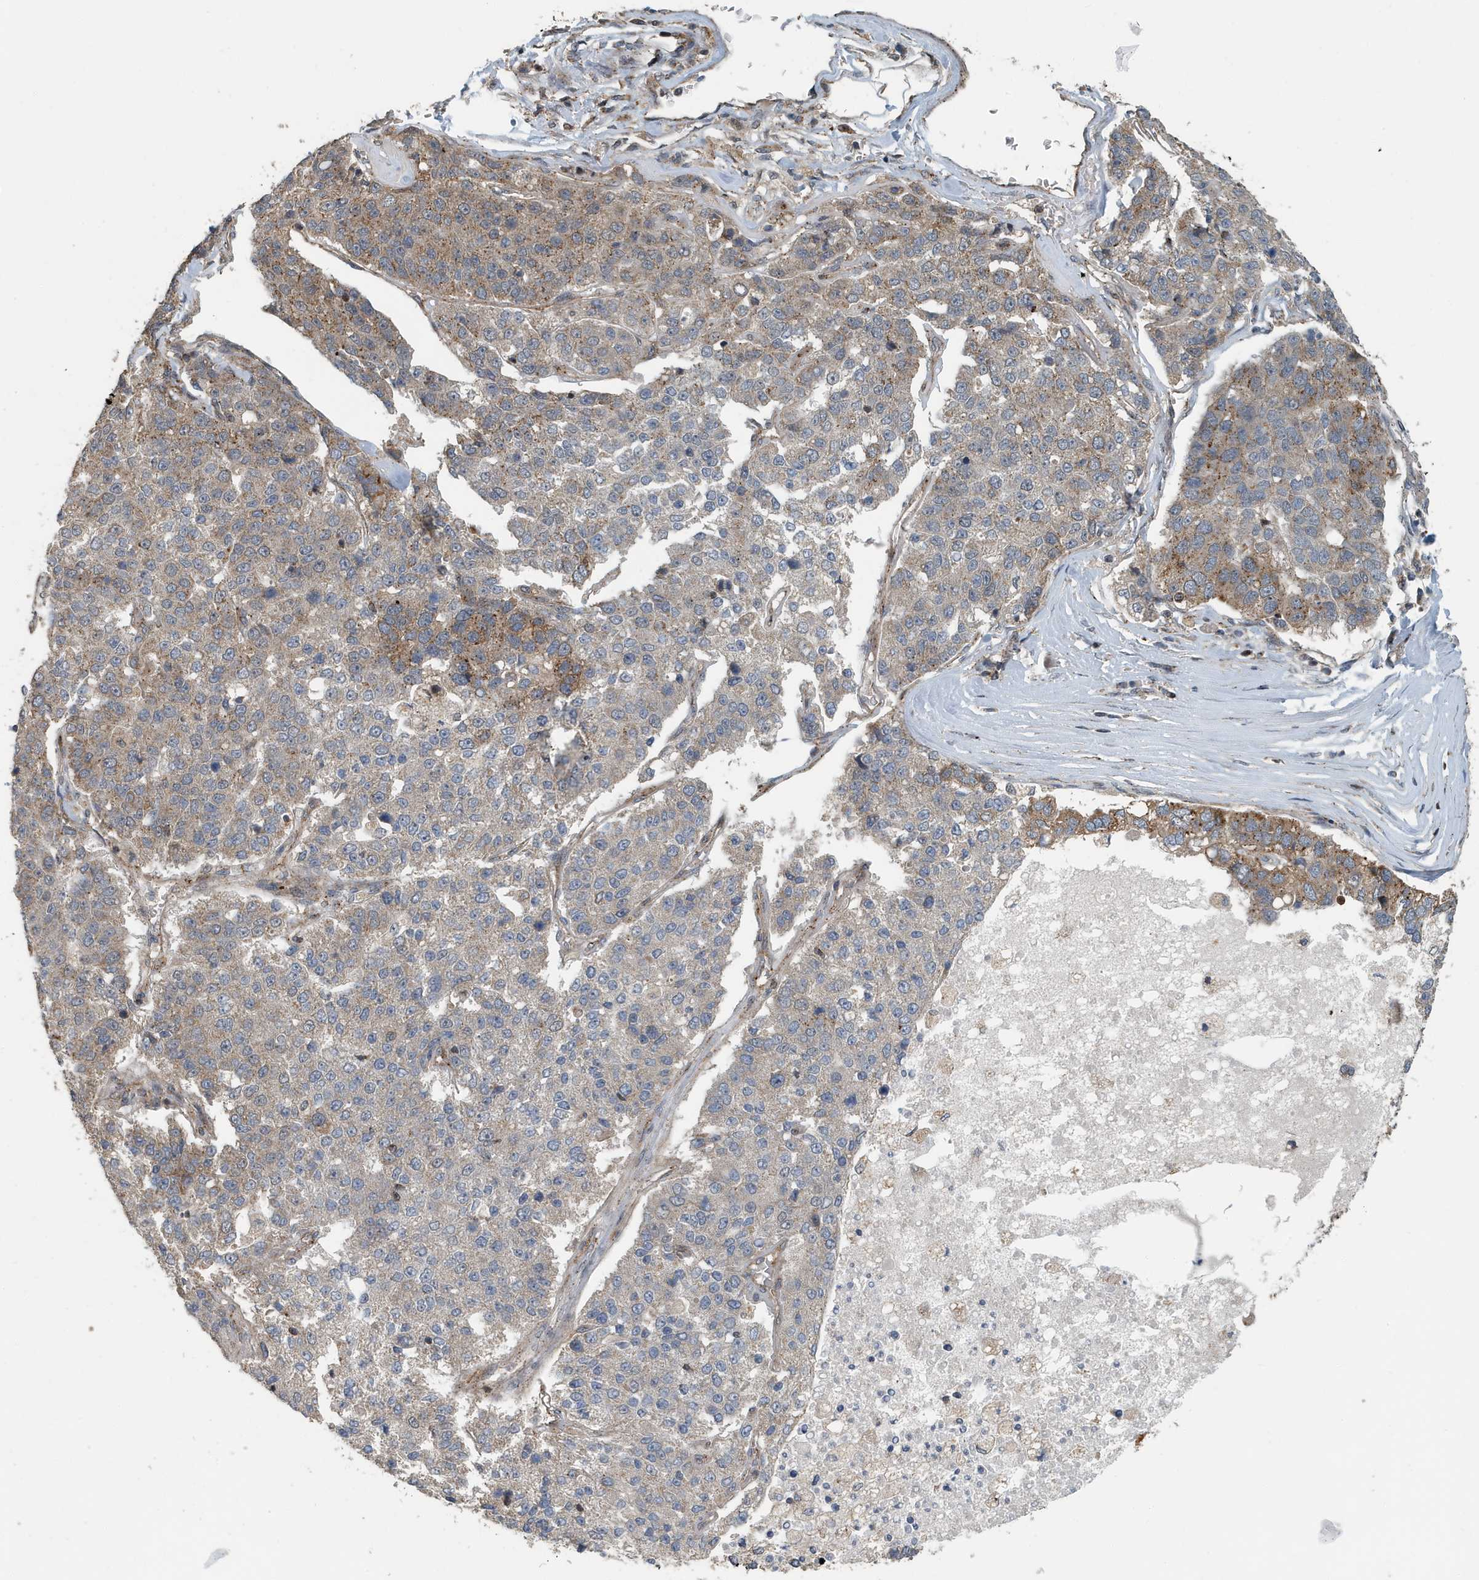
{"staining": {"intensity": "moderate", "quantity": "<25%", "location": "cytoplasmic/membranous"}, "tissue": "pancreatic cancer", "cell_type": "Tumor cells", "image_type": "cancer", "snomed": [{"axis": "morphology", "description": "Adenocarcinoma, NOS"}, {"axis": "topography", "description": "Pancreas"}], "caption": "DAB immunohistochemical staining of human pancreatic cancer demonstrates moderate cytoplasmic/membranous protein staining in about <25% of tumor cells.", "gene": "KIF15", "patient": {"sex": "female", "age": 61}}